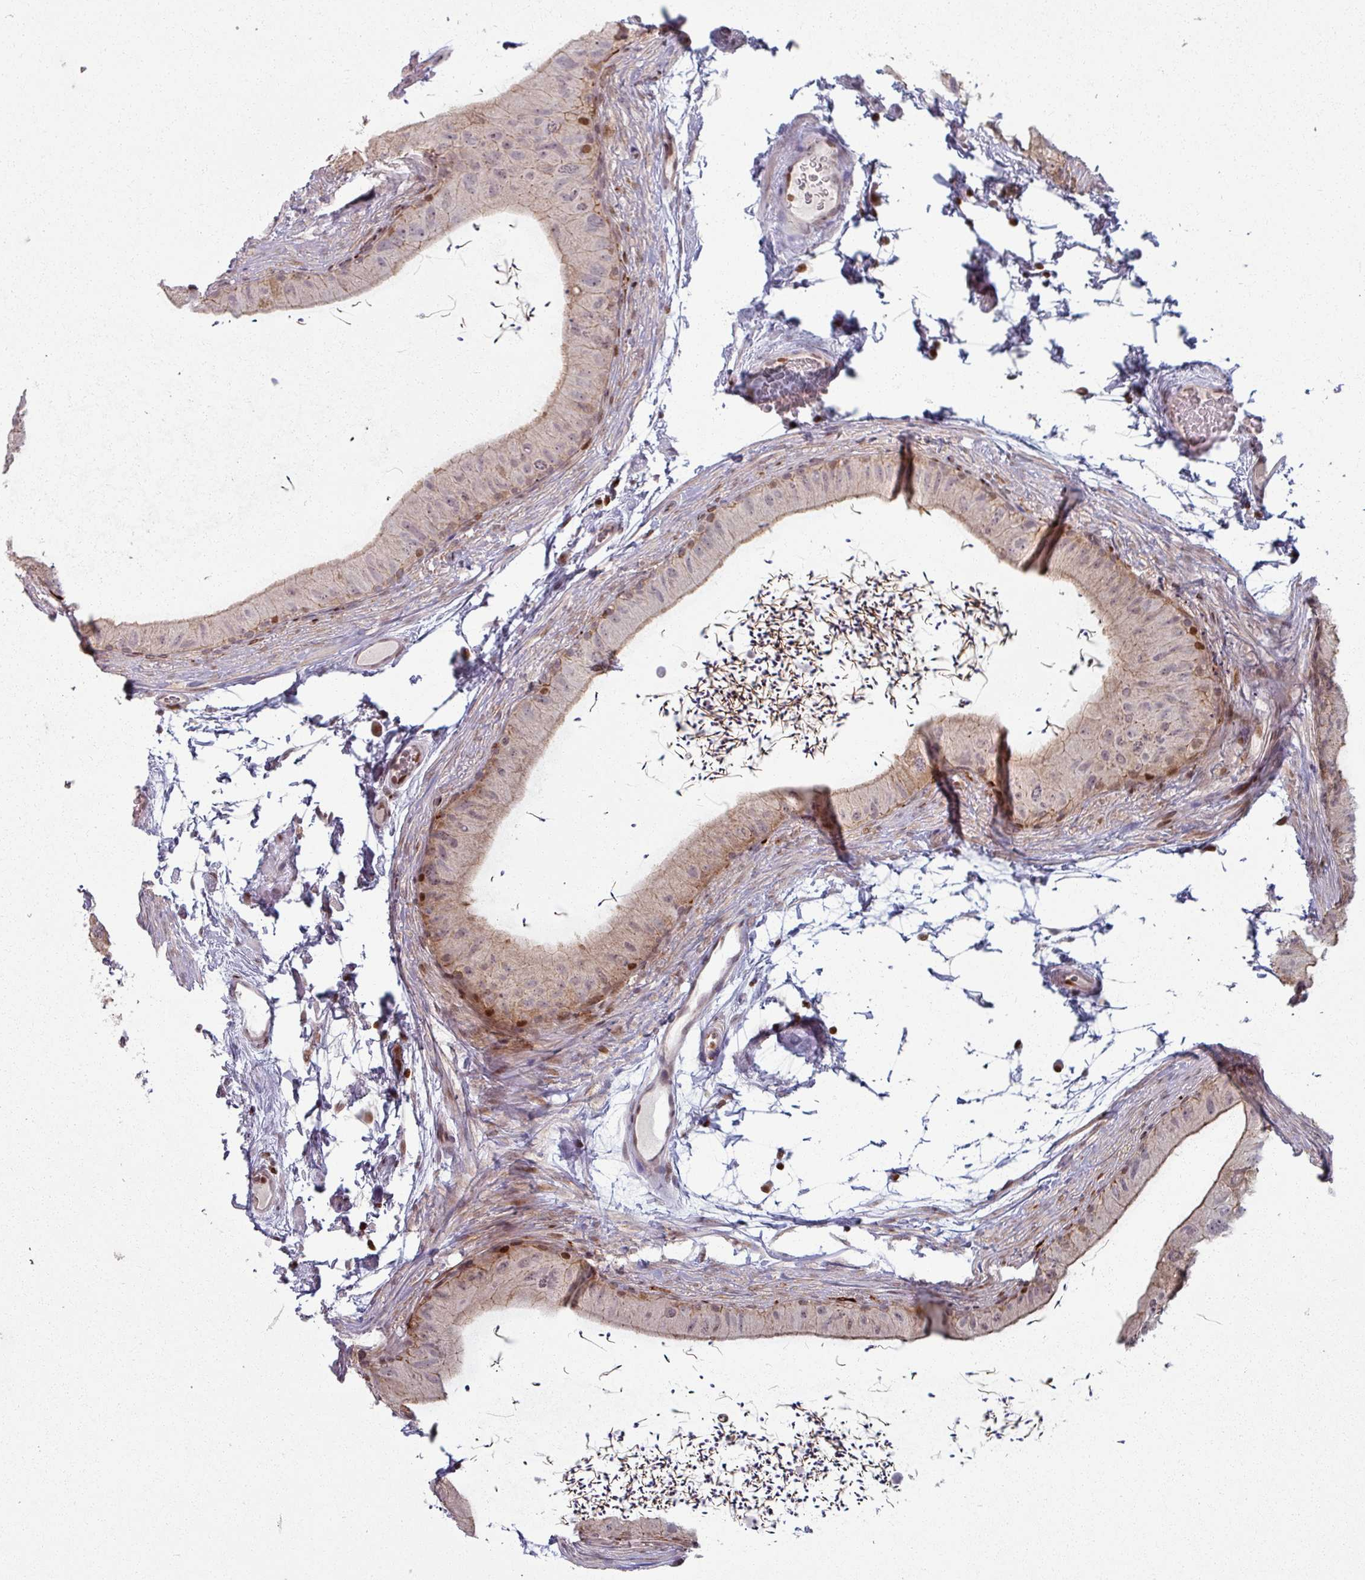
{"staining": {"intensity": "weak", "quantity": "25%-75%", "location": "cytoplasmic/membranous"}, "tissue": "epididymis", "cell_type": "Glandular cells", "image_type": "normal", "snomed": [{"axis": "morphology", "description": "Normal tissue, NOS"}, {"axis": "topography", "description": "Epididymis"}], "caption": "DAB immunohistochemical staining of unremarkable epididymis shows weak cytoplasmic/membranous protein expression in about 25%-75% of glandular cells.", "gene": "NCOR1", "patient": {"sex": "male", "age": 50}}